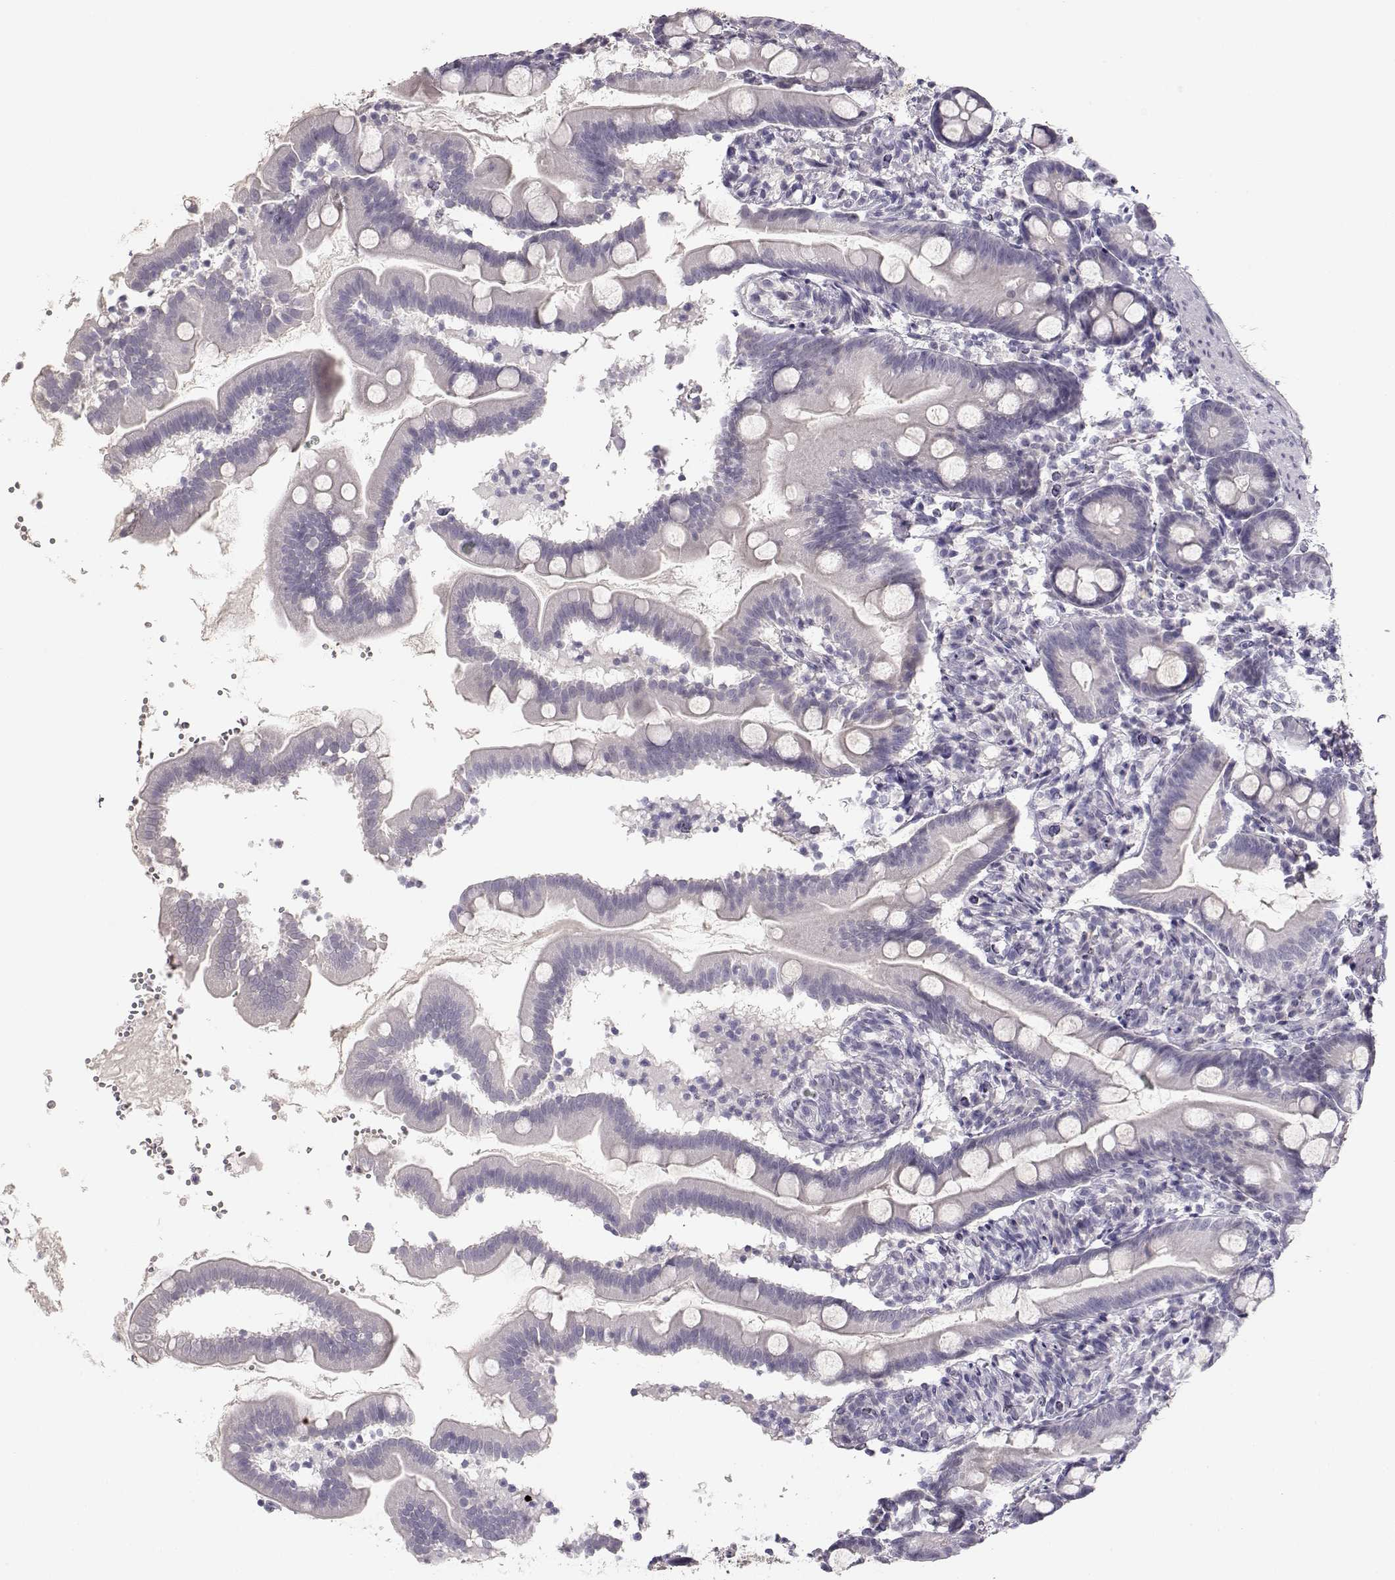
{"staining": {"intensity": "negative", "quantity": "none", "location": "none"}, "tissue": "small intestine", "cell_type": "Glandular cells", "image_type": "normal", "snomed": [{"axis": "morphology", "description": "Normal tissue, NOS"}, {"axis": "topography", "description": "Small intestine"}], "caption": "IHC histopathology image of normal human small intestine stained for a protein (brown), which displays no expression in glandular cells. (Stains: DAB immunohistochemistry with hematoxylin counter stain, Microscopy: brightfield microscopy at high magnification).", "gene": "TKTL1", "patient": {"sex": "female", "age": 44}}